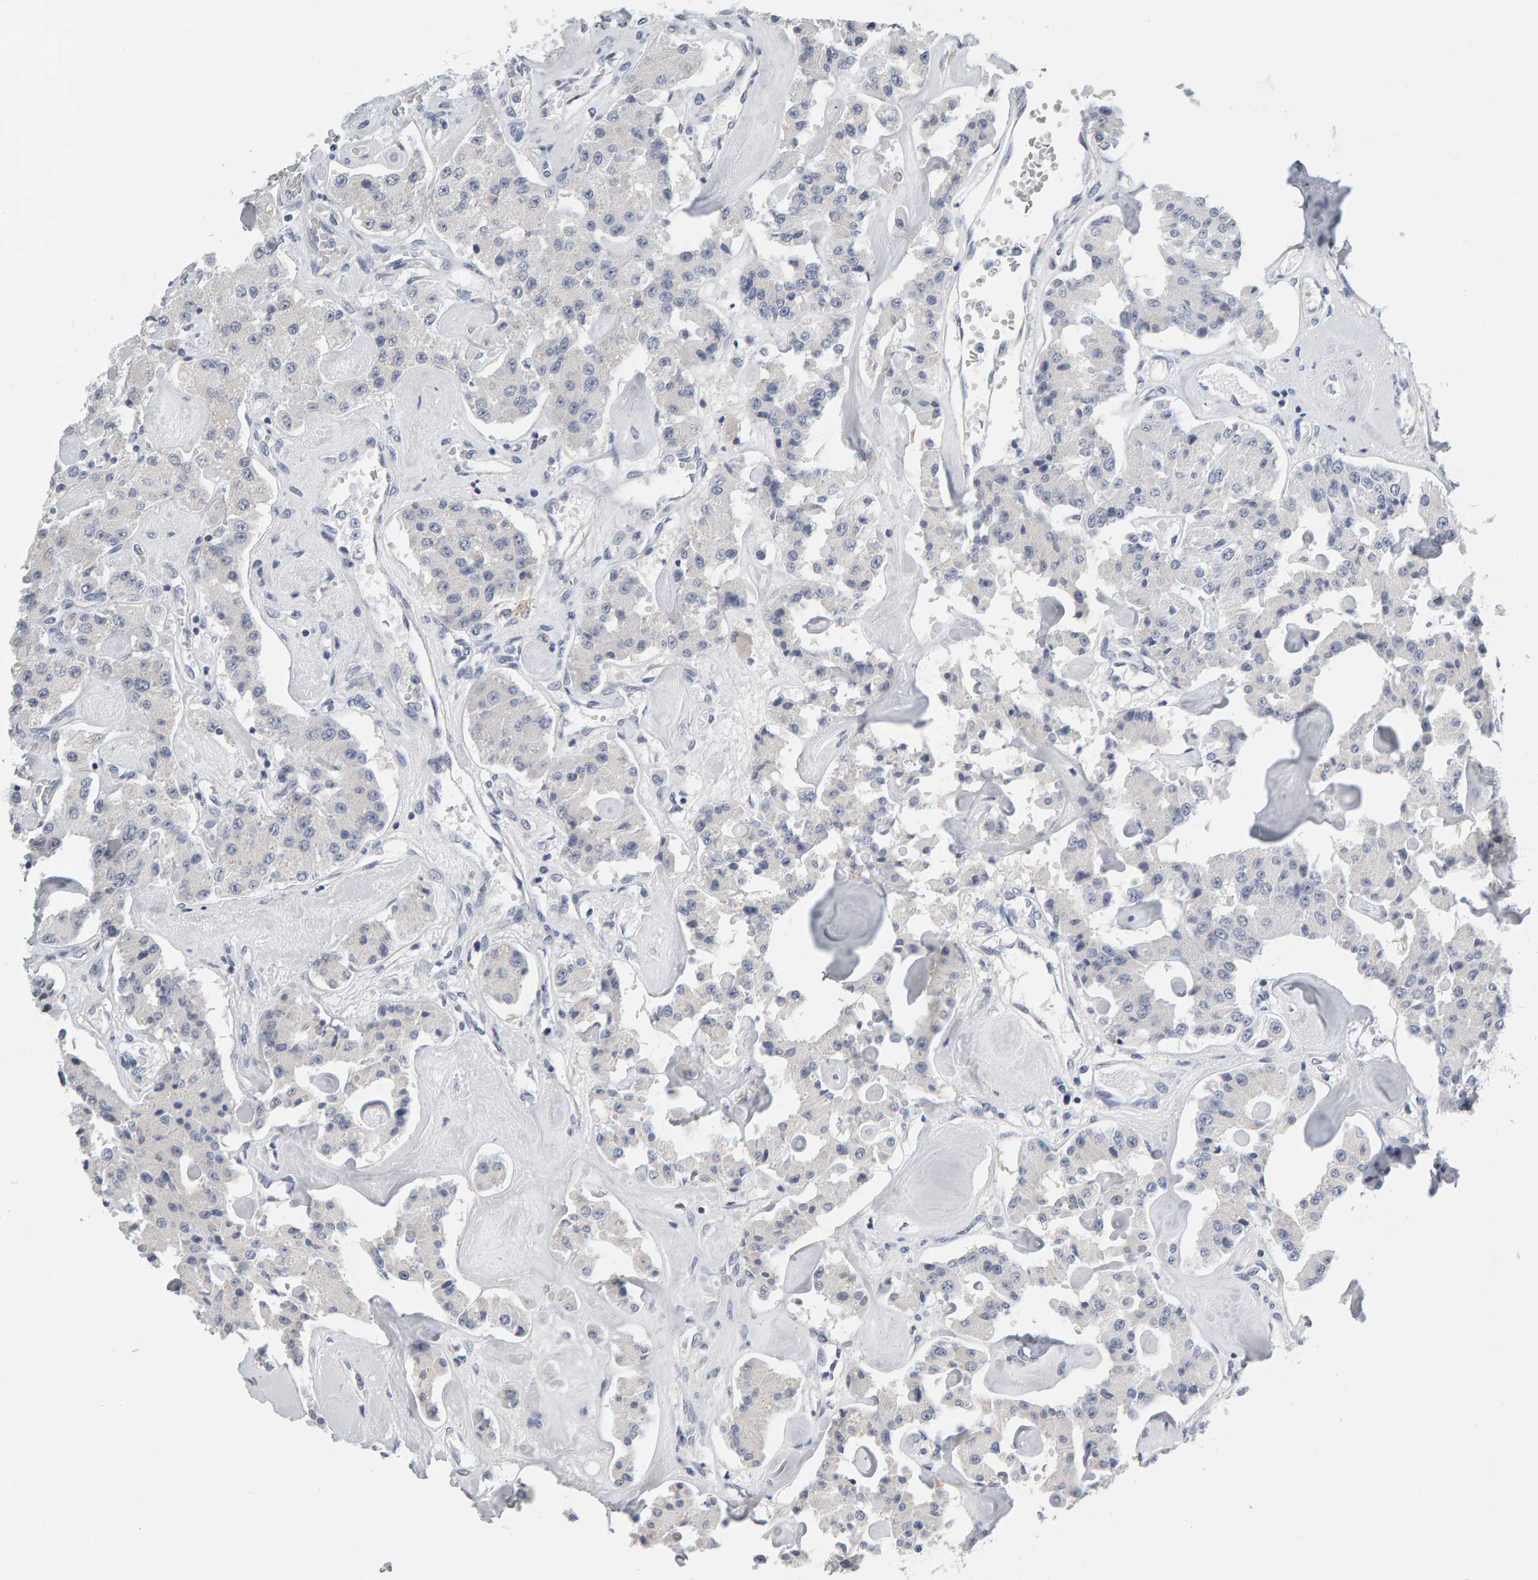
{"staining": {"intensity": "negative", "quantity": "none", "location": "none"}, "tissue": "carcinoid", "cell_type": "Tumor cells", "image_type": "cancer", "snomed": [{"axis": "morphology", "description": "Carcinoid, malignant, NOS"}, {"axis": "topography", "description": "Pancreas"}], "caption": "Immunohistochemical staining of carcinoid exhibits no significant staining in tumor cells.", "gene": "CTH", "patient": {"sex": "male", "age": 41}}